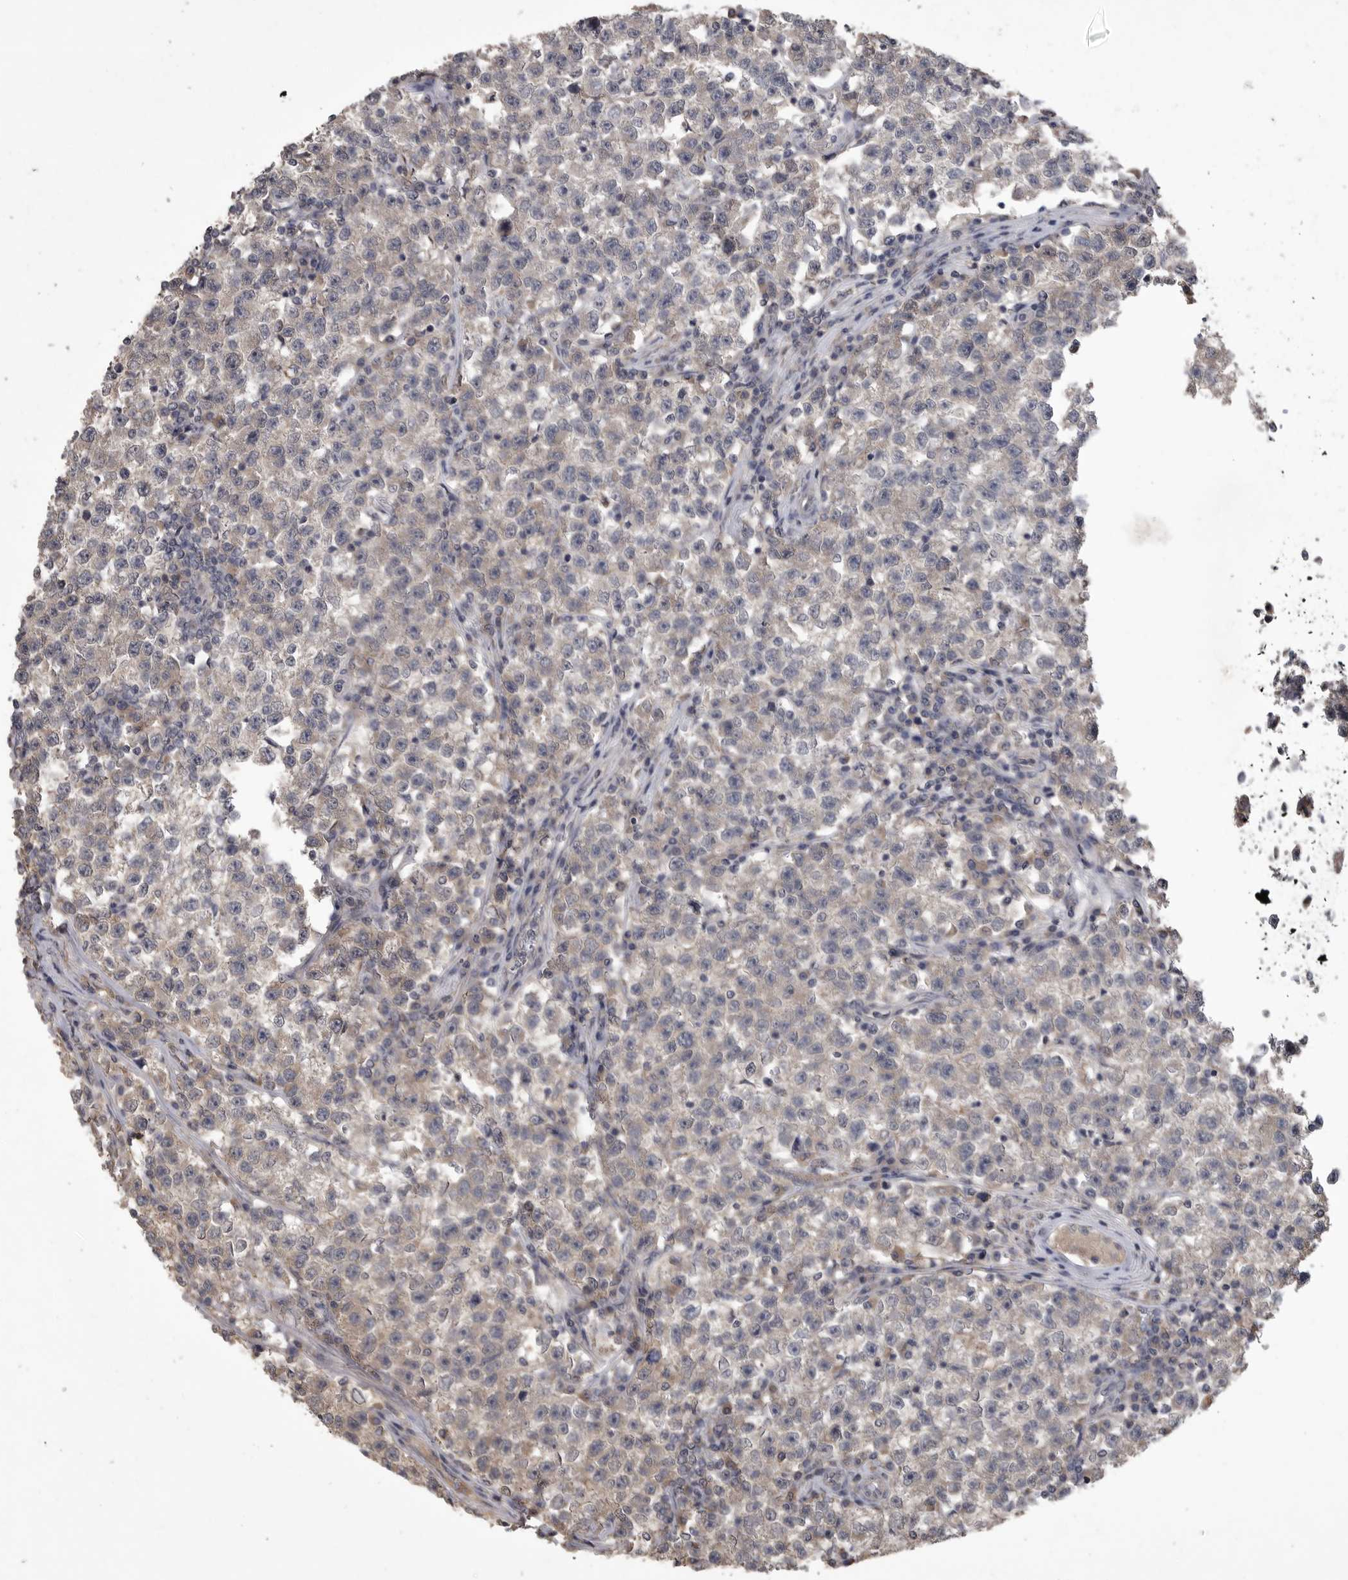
{"staining": {"intensity": "weak", "quantity": "<25%", "location": "cytoplasmic/membranous"}, "tissue": "testis cancer", "cell_type": "Tumor cells", "image_type": "cancer", "snomed": [{"axis": "morphology", "description": "Seminoma, NOS"}, {"axis": "topography", "description": "Testis"}], "caption": "Testis seminoma was stained to show a protein in brown. There is no significant staining in tumor cells.", "gene": "ZNF114", "patient": {"sex": "male", "age": 22}}